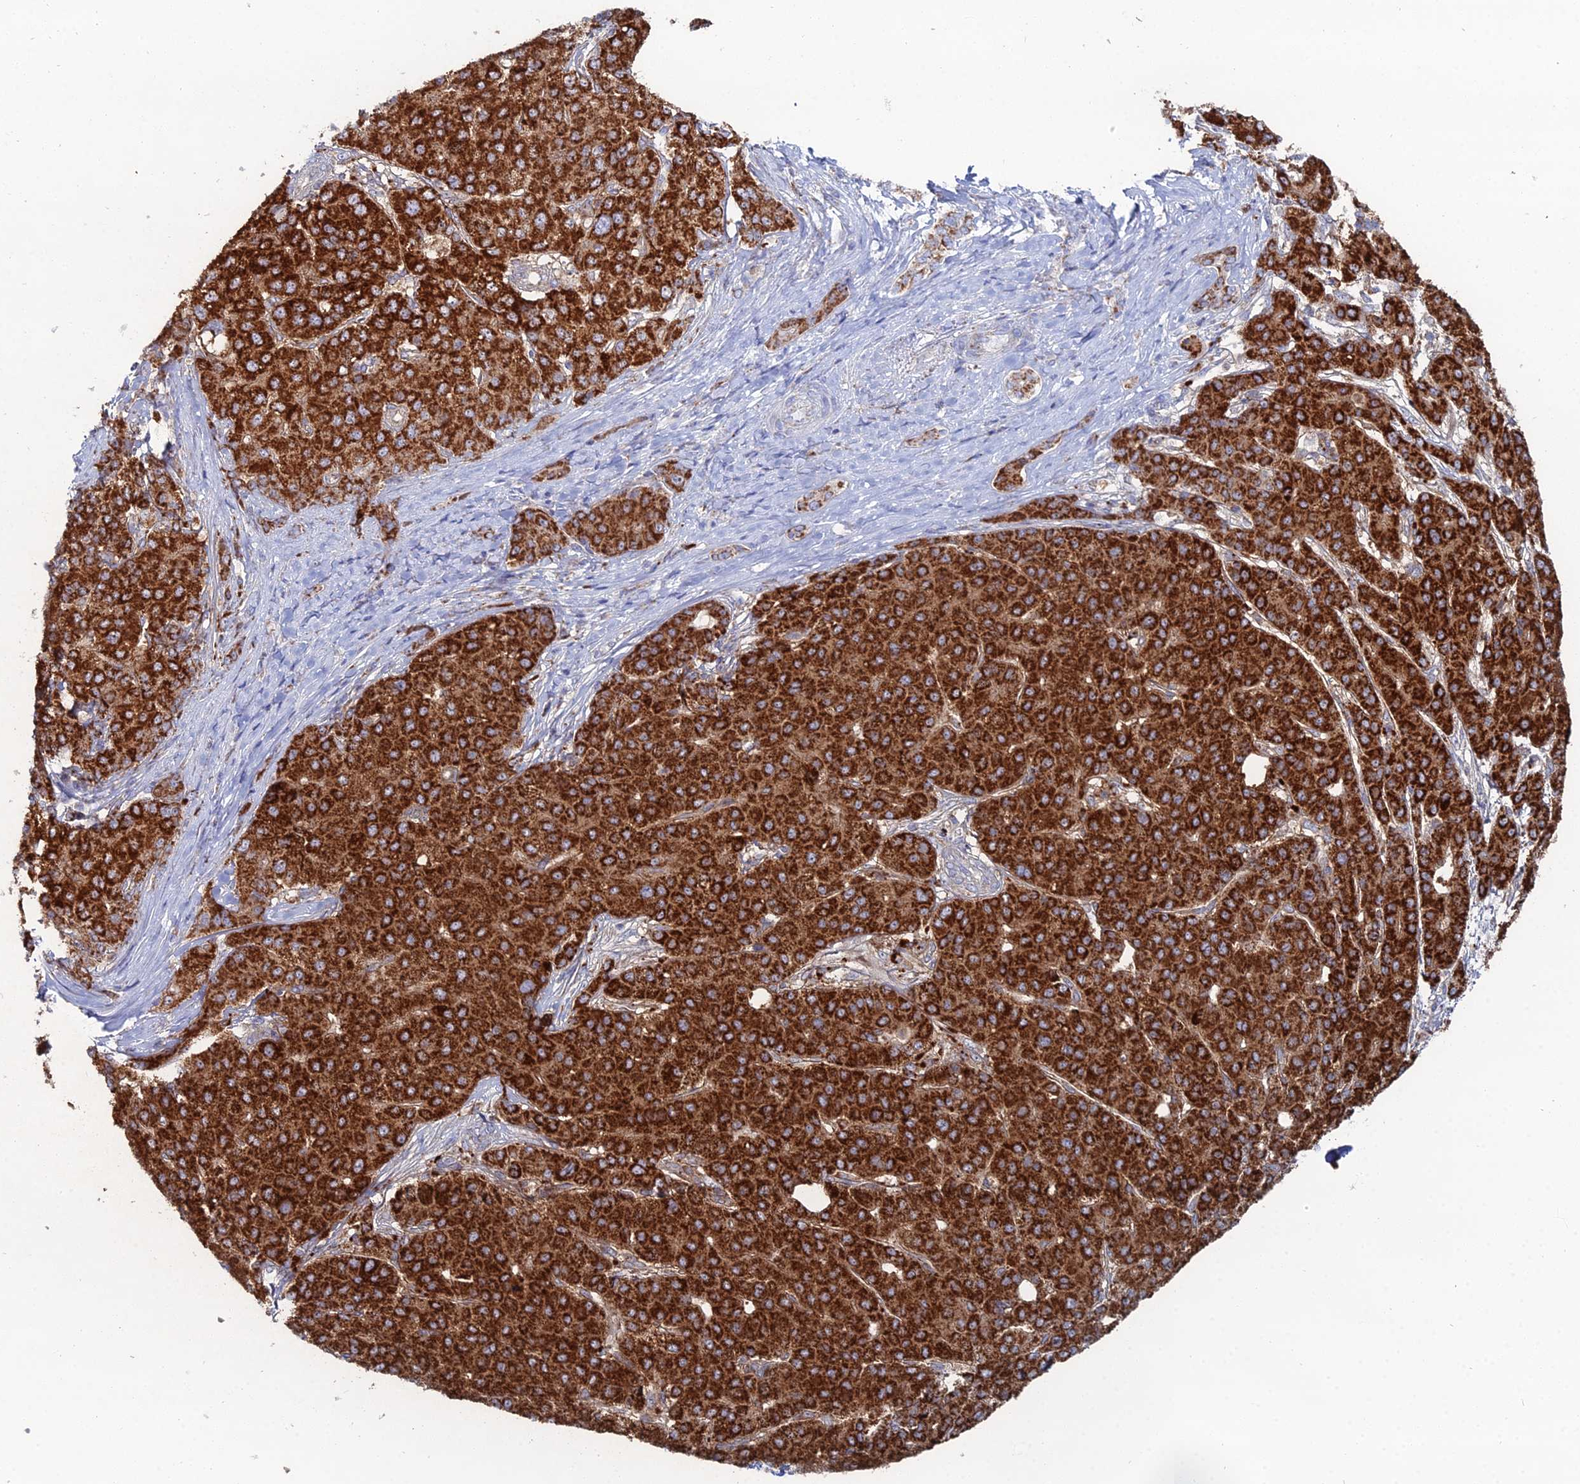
{"staining": {"intensity": "strong", "quantity": ">75%", "location": "cytoplasmic/membranous"}, "tissue": "liver cancer", "cell_type": "Tumor cells", "image_type": "cancer", "snomed": [{"axis": "morphology", "description": "Carcinoma, Hepatocellular, NOS"}, {"axis": "topography", "description": "Liver"}], "caption": "Immunohistochemical staining of liver cancer (hepatocellular carcinoma) displays high levels of strong cytoplasmic/membranous expression in about >75% of tumor cells.", "gene": "MPC1", "patient": {"sex": "male", "age": 65}}